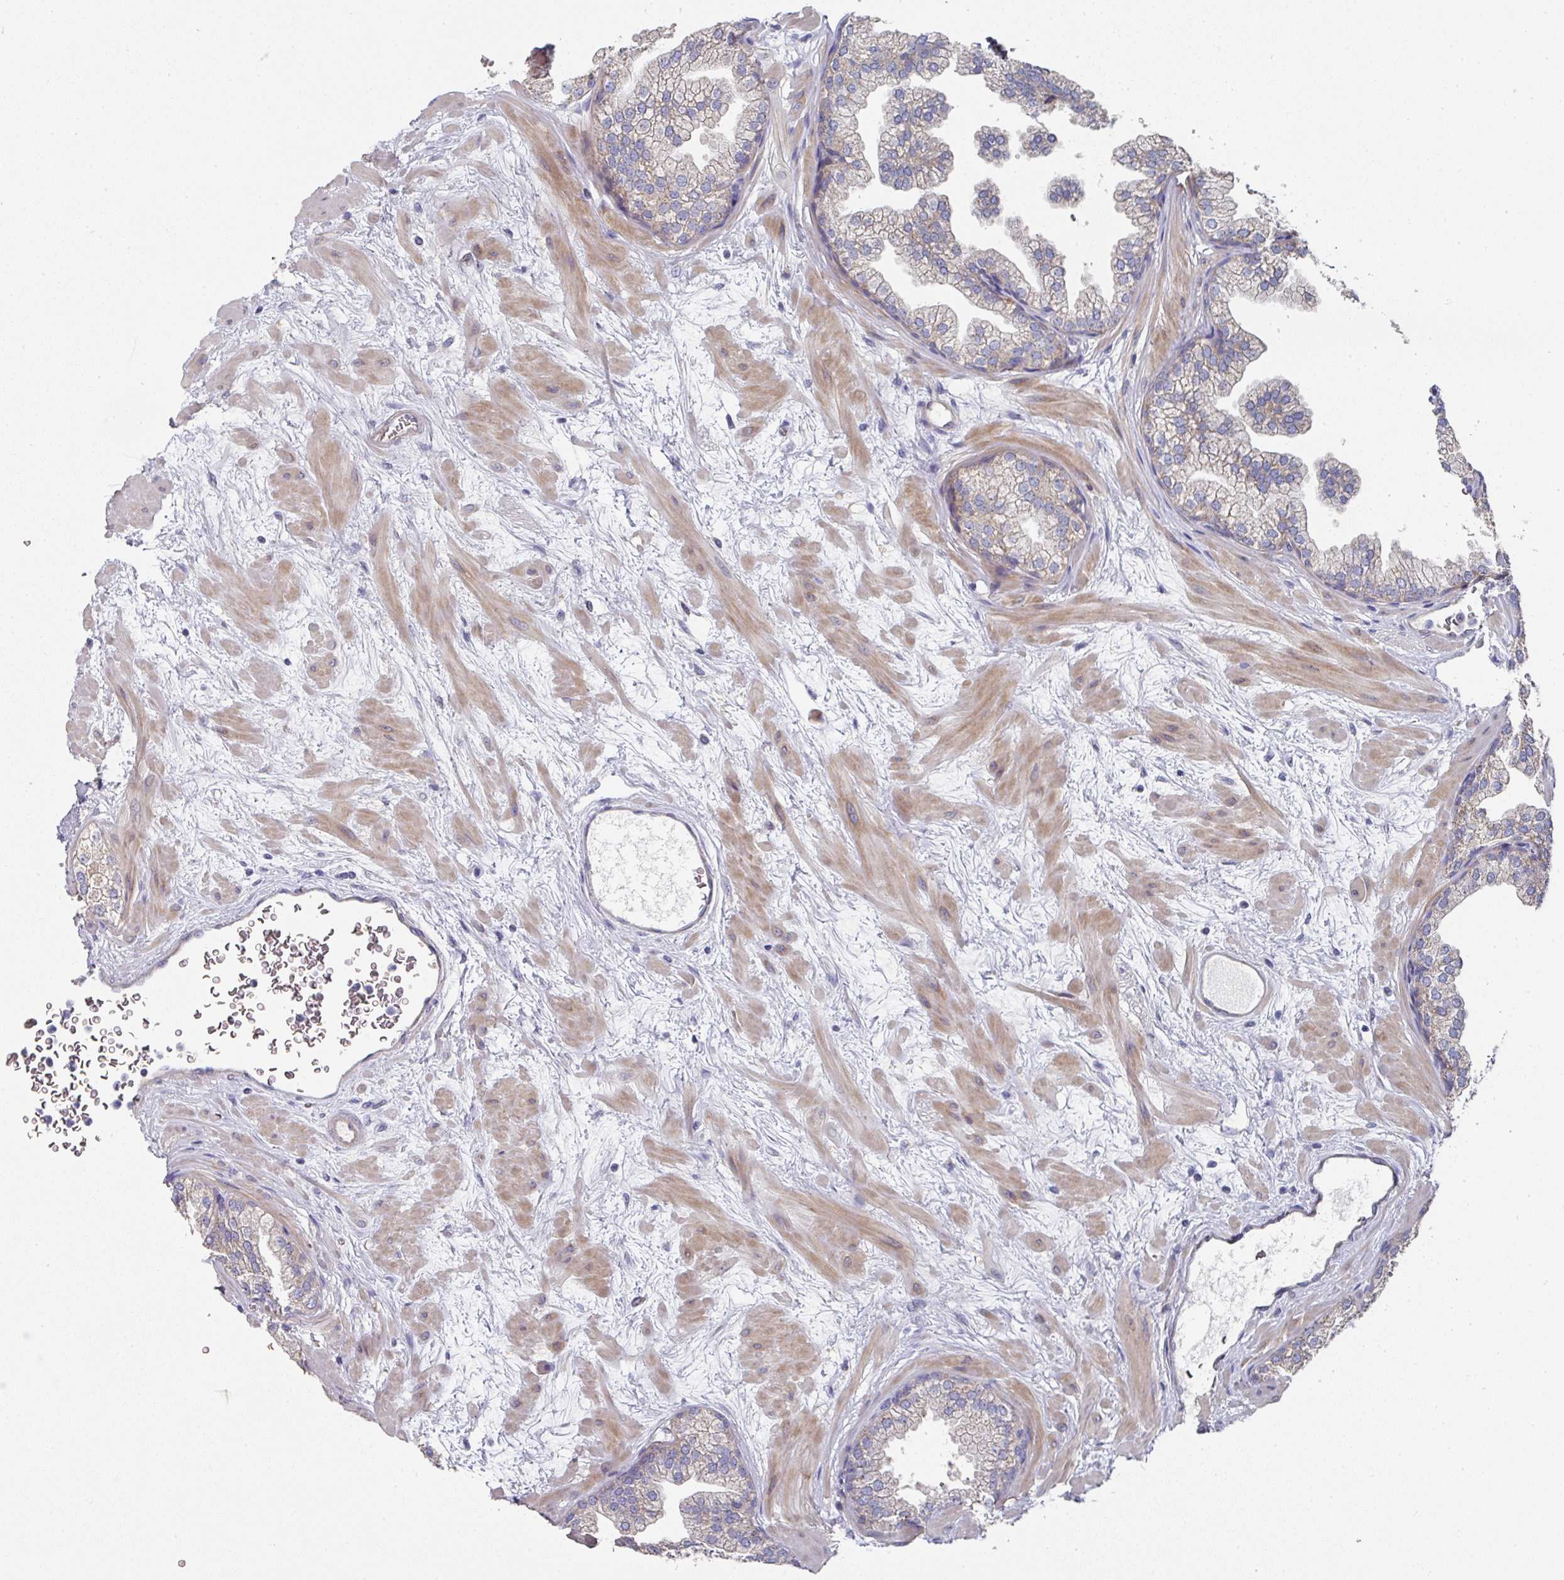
{"staining": {"intensity": "moderate", "quantity": "<25%", "location": "cytoplasmic/membranous"}, "tissue": "prostate", "cell_type": "Glandular cells", "image_type": "normal", "snomed": [{"axis": "morphology", "description": "Normal tissue, NOS"}, {"axis": "topography", "description": "Prostate"}], "caption": "A high-resolution histopathology image shows immunohistochemistry (IHC) staining of benign prostate, which shows moderate cytoplasmic/membranous expression in approximately <25% of glandular cells. The protein is stained brown, and the nuclei are stained in blue (DAB IHC with brightfield microscopy, high magnification).", "gene": "PYROXD2", "patient": {"sex": "male", "age": 37}}